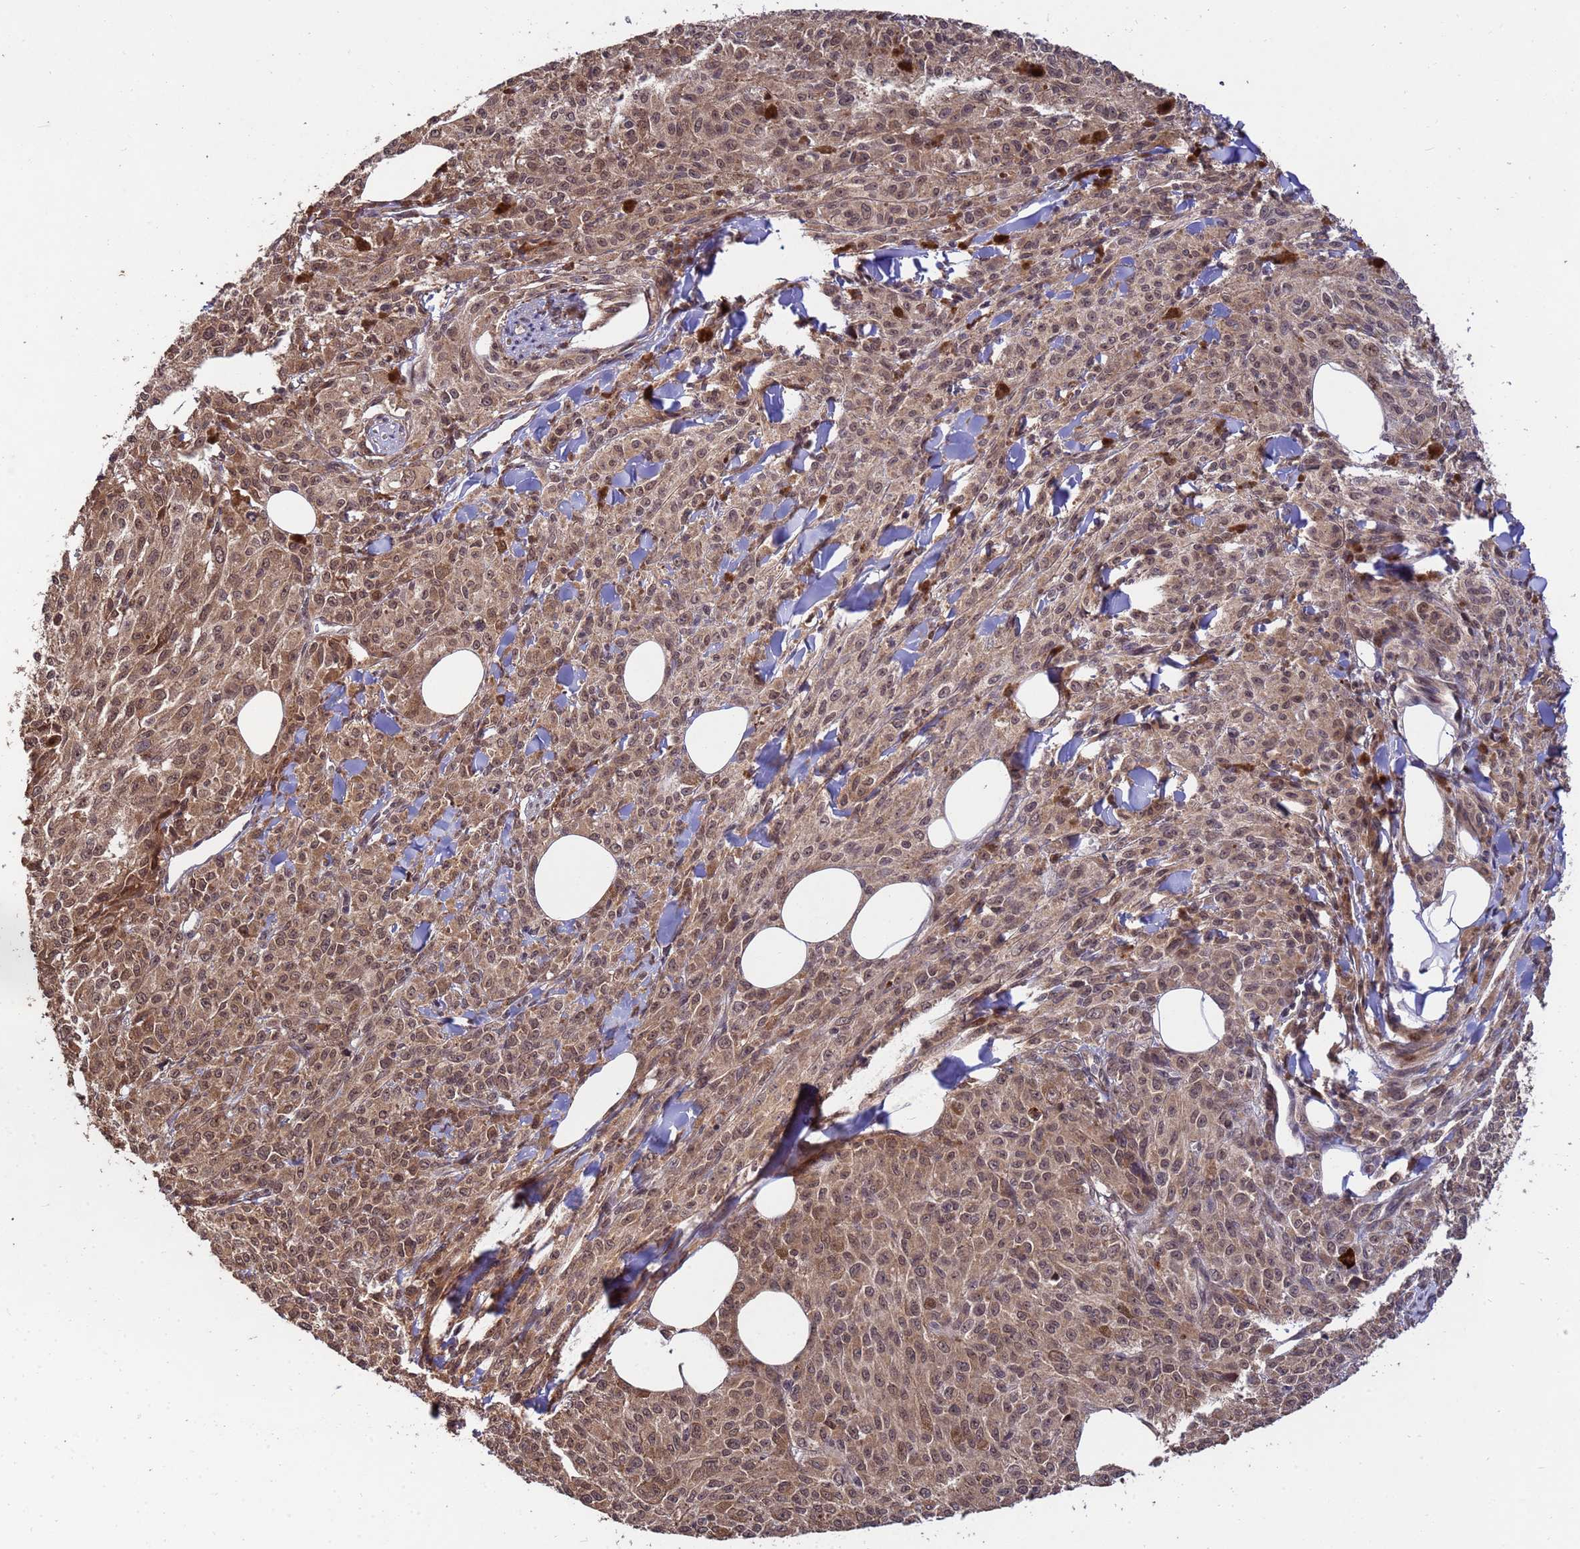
{"staining": {"intensity": "moderate", "quantity": ">75%", "location": "cytoplasmic/membranous,nuclear"}, "tissue": "melanoma", "cell_type": "Tumor cells", "image_type": "cancer", "snomed": [{"axis": "morphology", "description": "Malignant melanoma, NOS"}, {"axis": "topography", "description": "Skin"}], "caption": "Immunohistochemistry micrograph of neoplastic tissue: human malignant melanoma stained using IHC displays medium levels of moderate protein expression localized specifically in the cytoplasmic/membranous and nuclear of tumor cells, appearing as a cytoplasmic/membranous and nuclear brown color.", "gene": "ZNF619", "patient": {"sex": "female", "age": 52}}